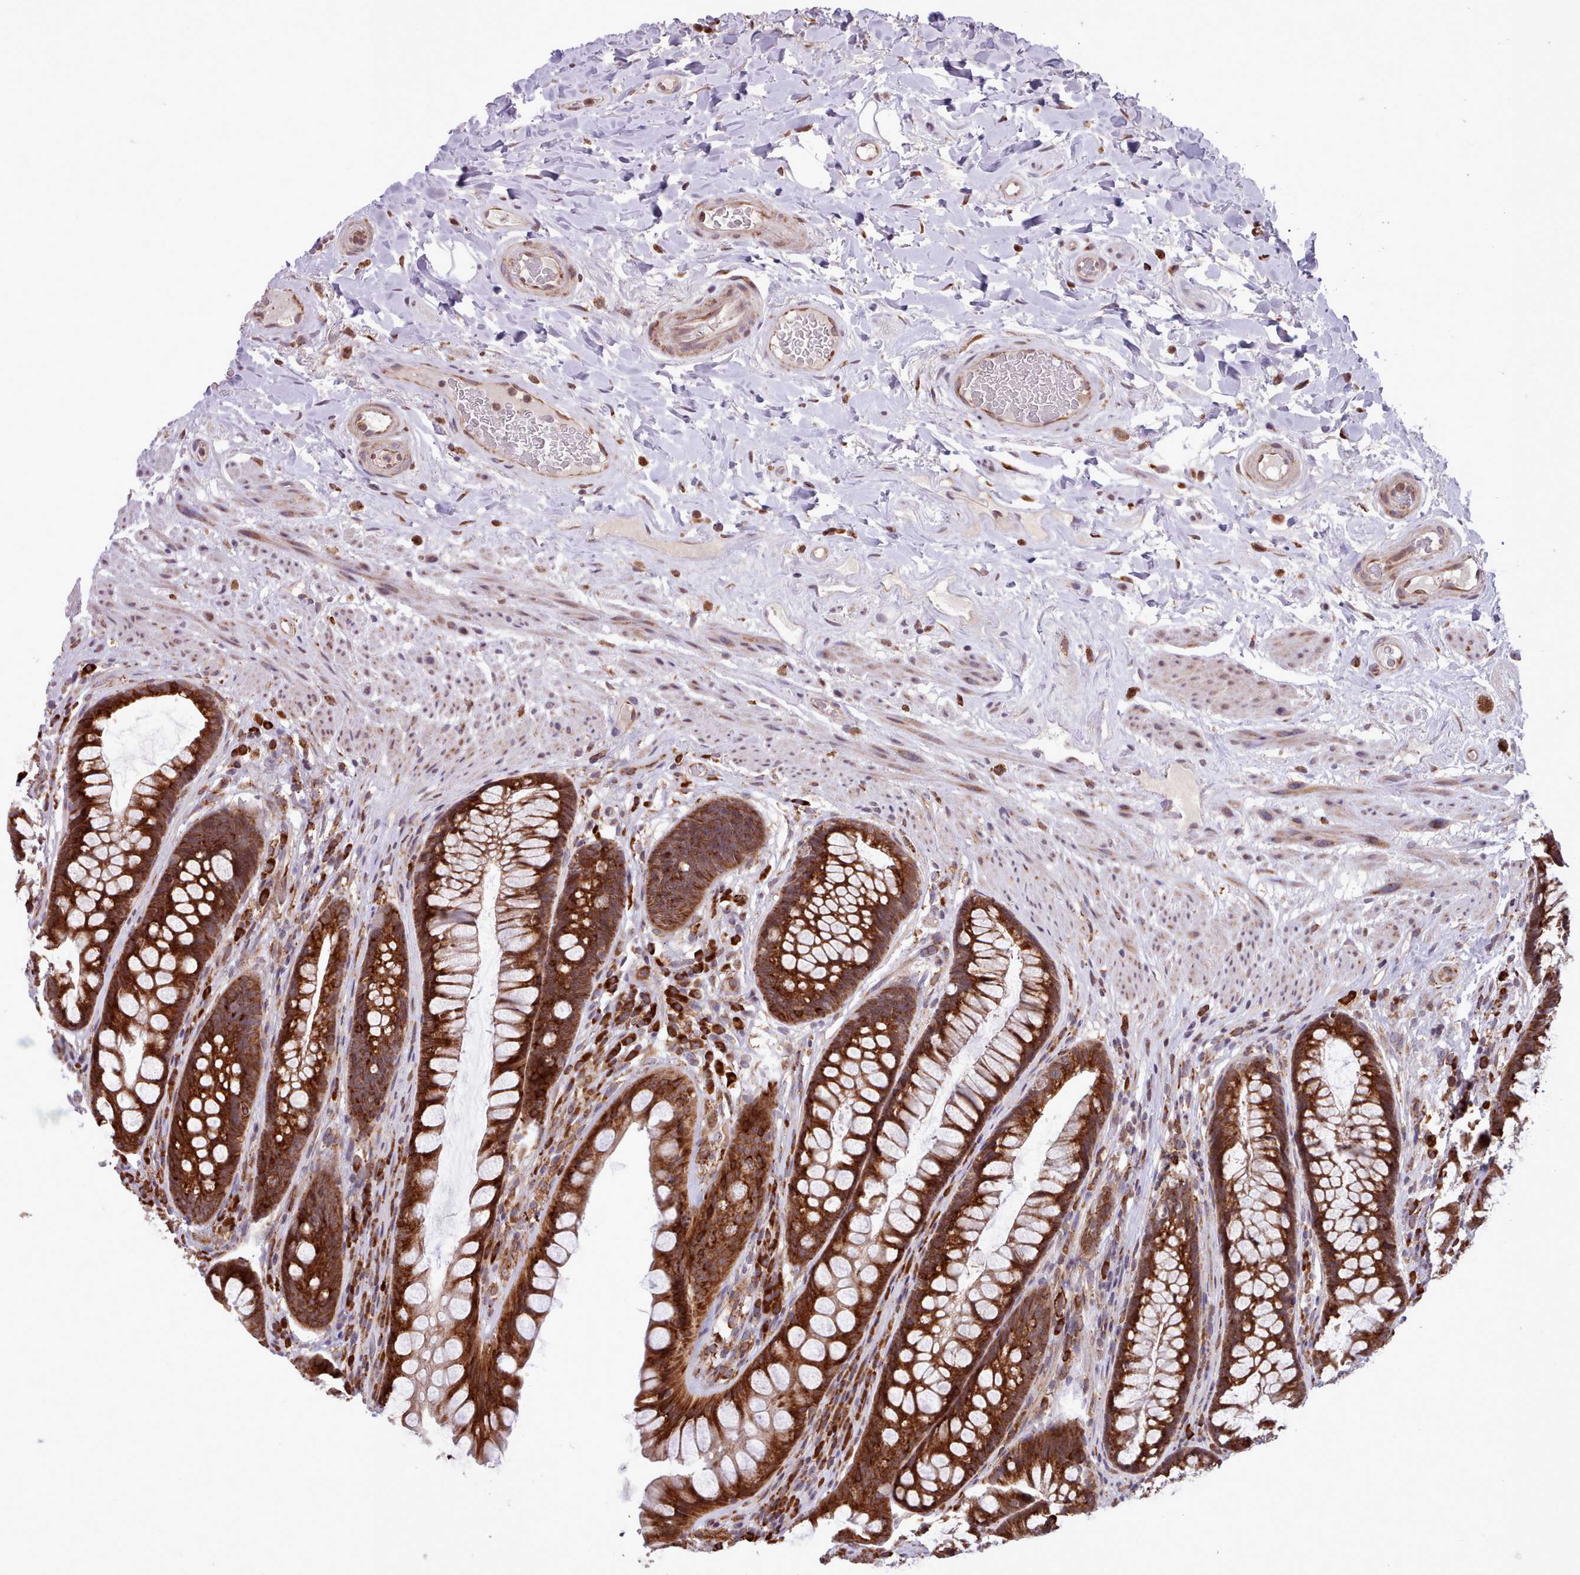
{"staining": {"intensity": "strong", "quantity": ">75%", "location": "cytoplasmic/membranous"}, "tissue": "rectum", "cell_type": "Glandular cells", "image_type": "normal", "snomed": [{"axis": "morphology", "description": "Normal tissue, NOS"}, {"axis": "topography", "description": "Rectum"}], "caption": "Immunohistochemistry micrograph of normal rectum: human rectum stained using IHC shows high levels of strong protein expression localized specifically in the cytoplasmic/membranous of glandular cells, appearing as a cytoplasmic/membranous brown color.", "gene": "TTLL3", "patient": {"sex": "male", "age": 74}}